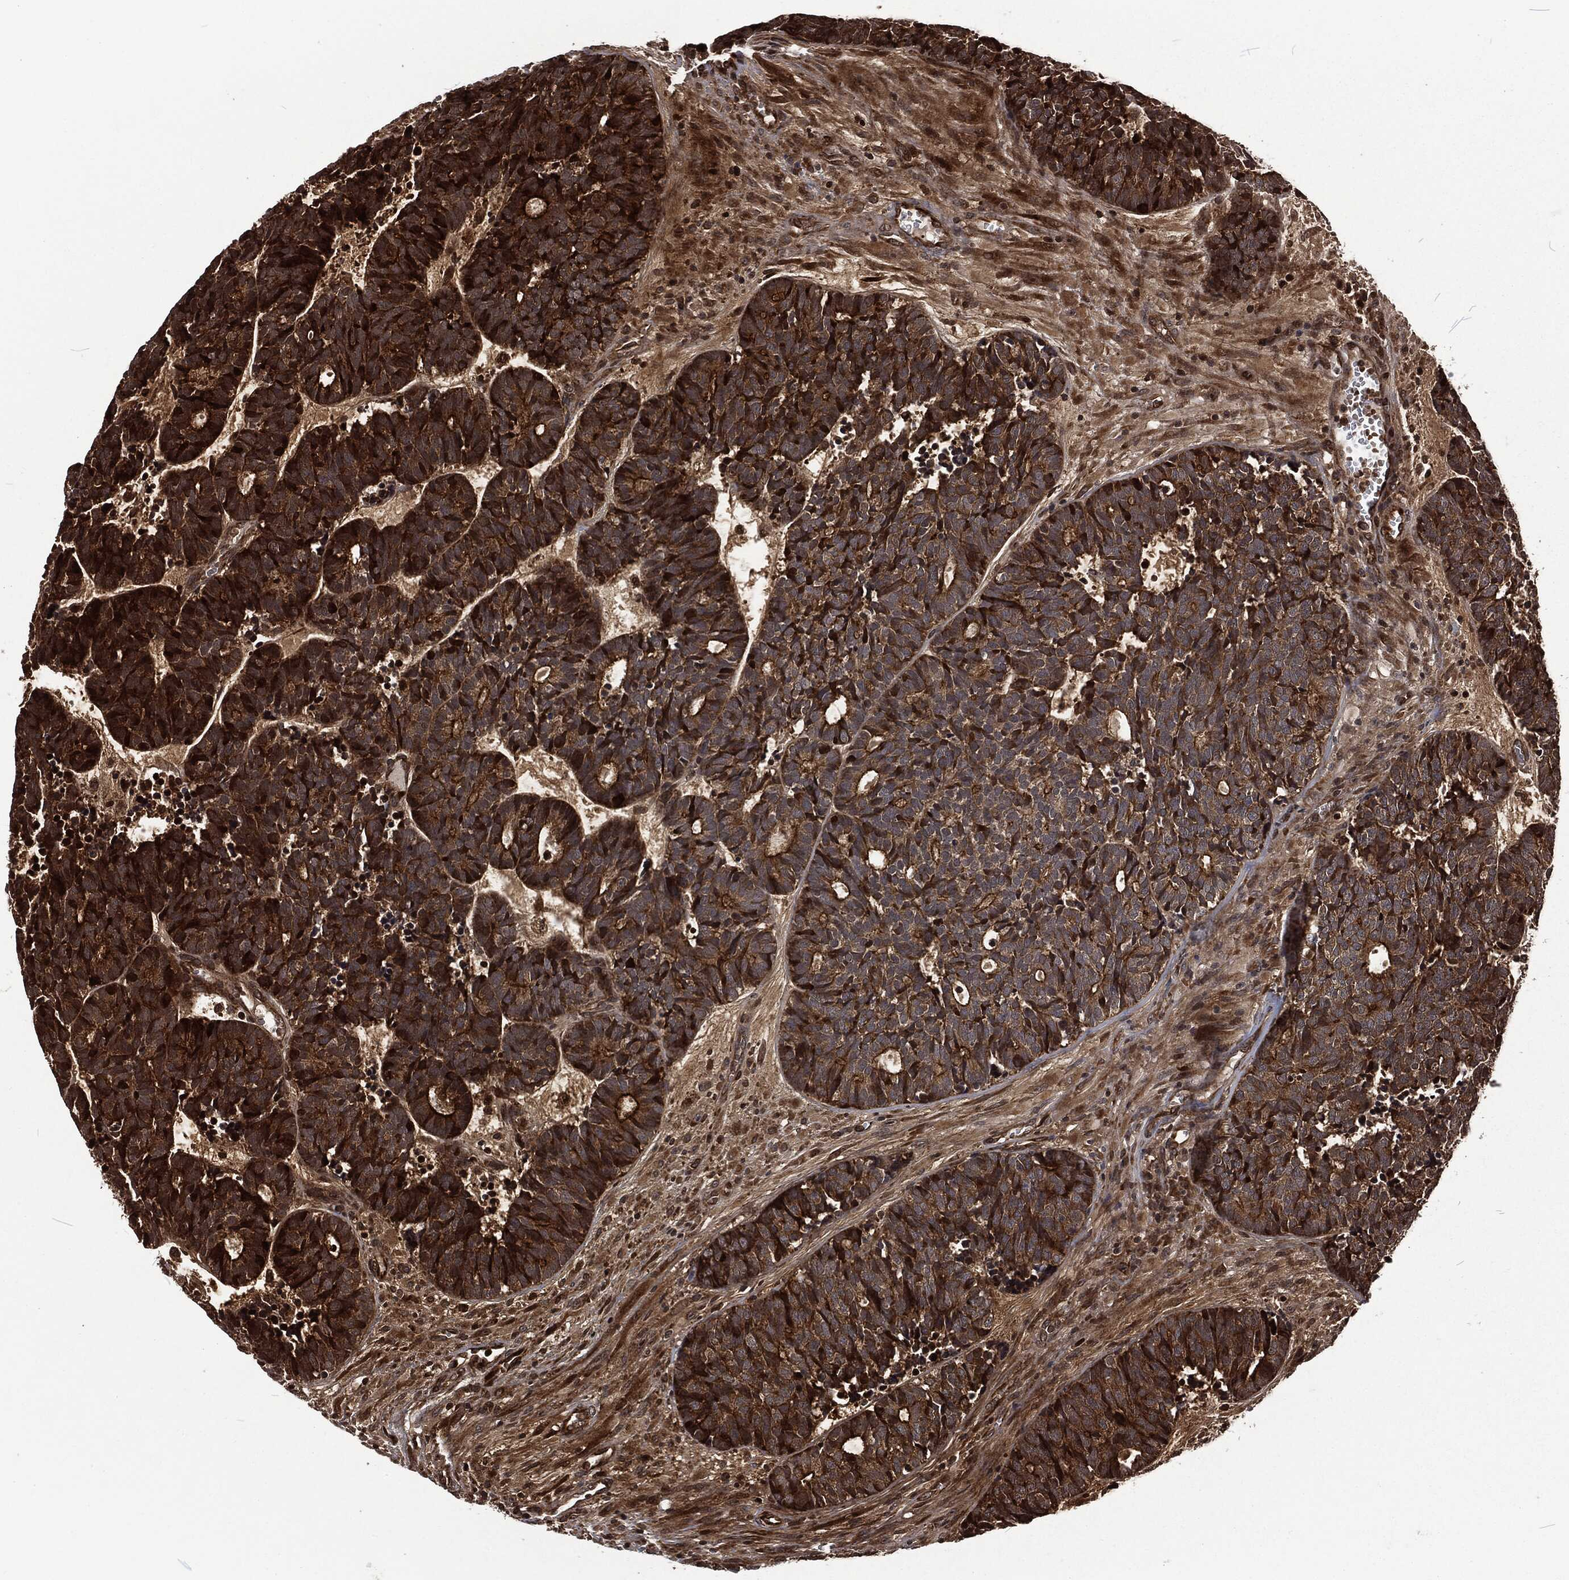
{"staining": {"intensity": "moderate", "quantity": ">75%", "location": "cytoplasmic/membranous"}, "tissue": "head and neck cancer", "cell_type": "Tumor cells", "image_type": "cancer", "snomed": [{"axis": "morphology", "description": "Adenocarcinoma, NOS"}, {"axis": "topography", "description": "Head-Neck"}], "caption": "Protein expression analysis of head and neck adenocarcinoma reveals moderate cytoplasmic/membranous positivity in approximately >75% of tumor cells. (IHC, brightfield microscopy, high magnification).", "gene": "CMPK2", "patient": {"sex": "female", "age": 81}}